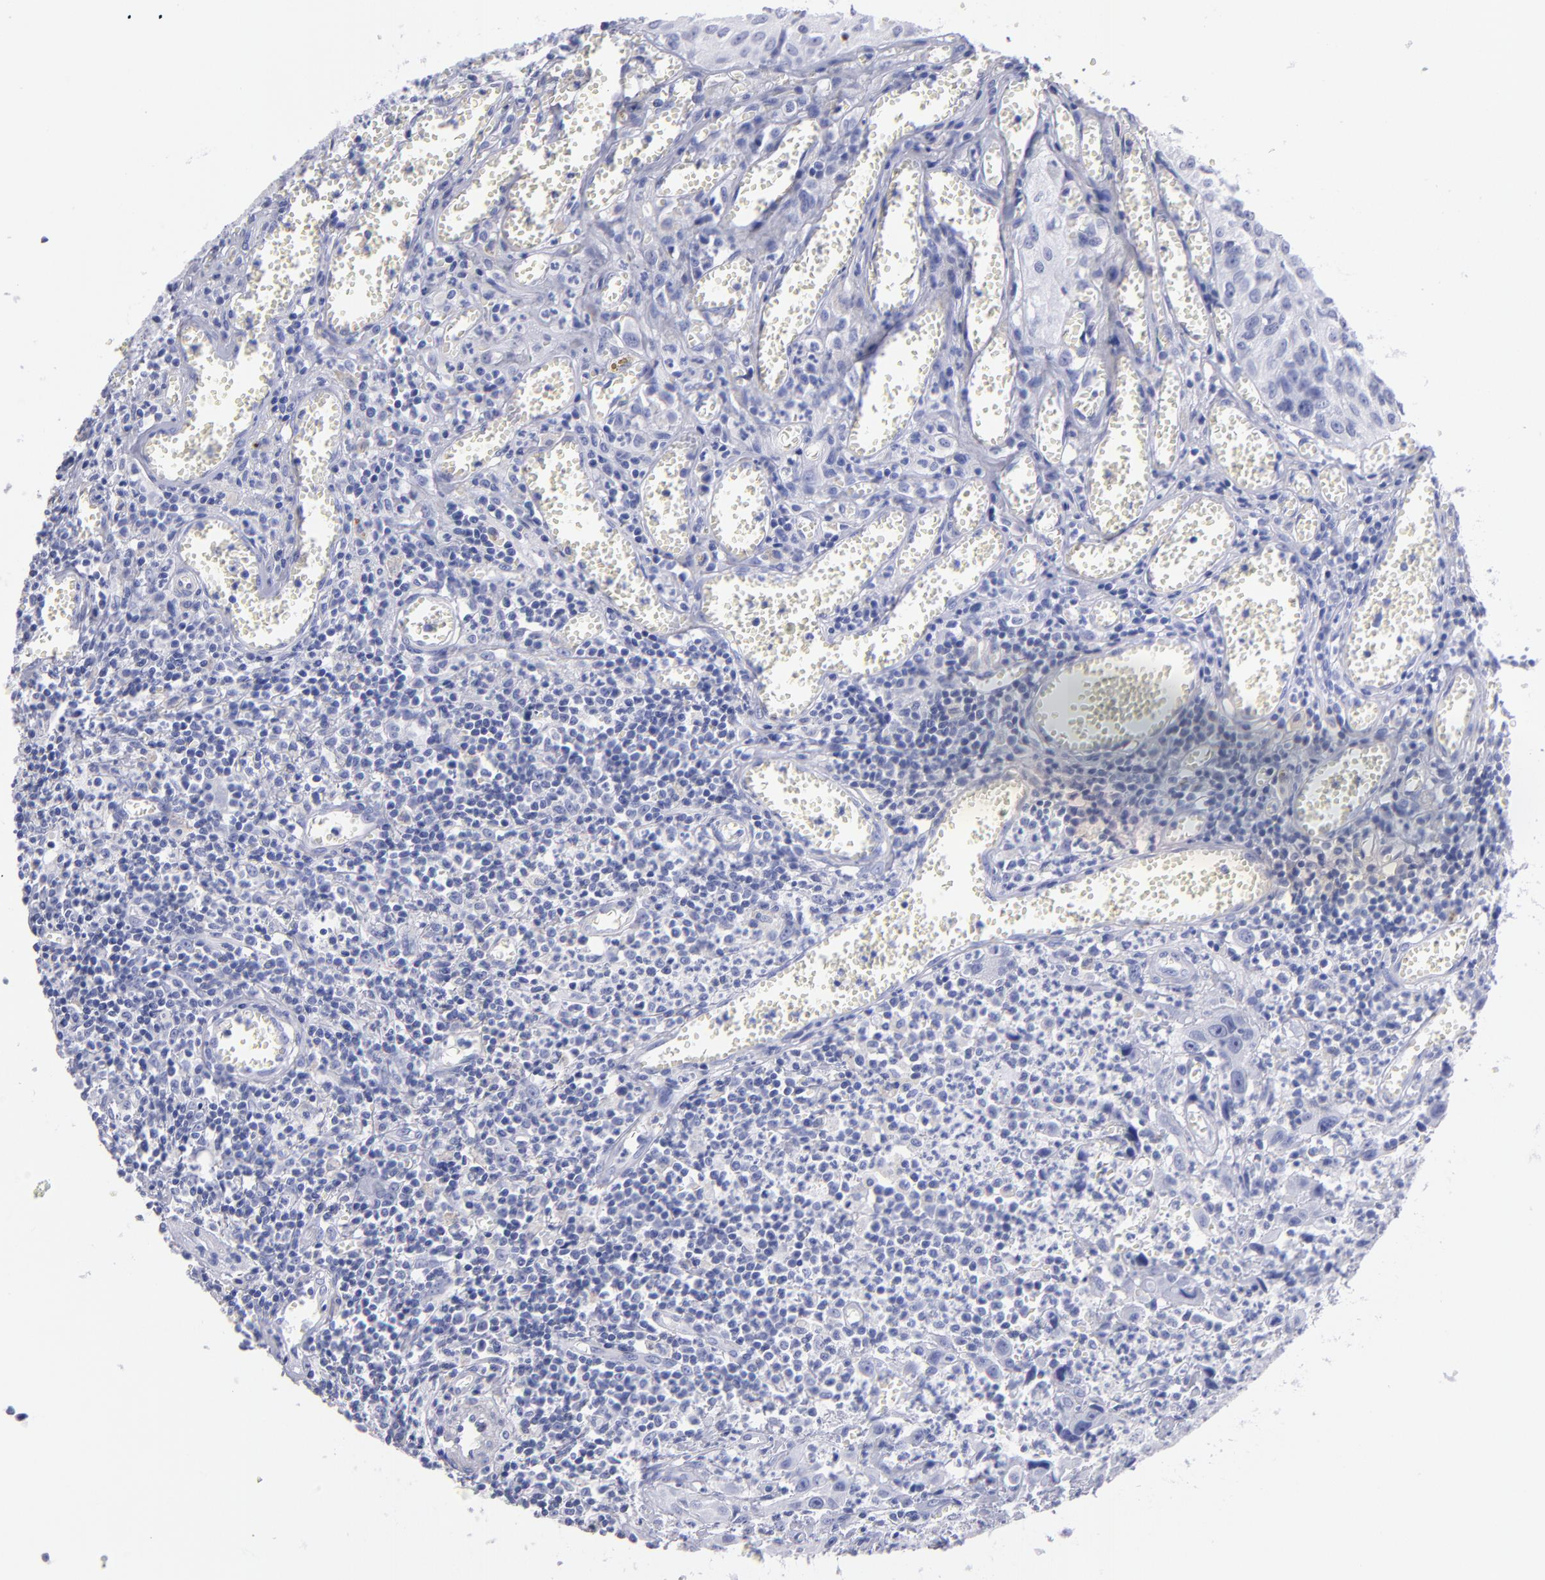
{"staining": {"intensity": "negative", "quantity": "none", "location": "none"}, "tissue": "urothelial cancer", "cell_type": "Tumor cells", "image_type": "cancer", "snomed": [{"axis": "morphology", "description": "Urothelial carcinoma, High grade"}, {"axis": "topography", "description": "Urinary bladder"}], "caption": "Tumor cells show no significant positivity in urothelial cancer.", "gene": "MB", "patient": {"sex": "male", "age": 66}}